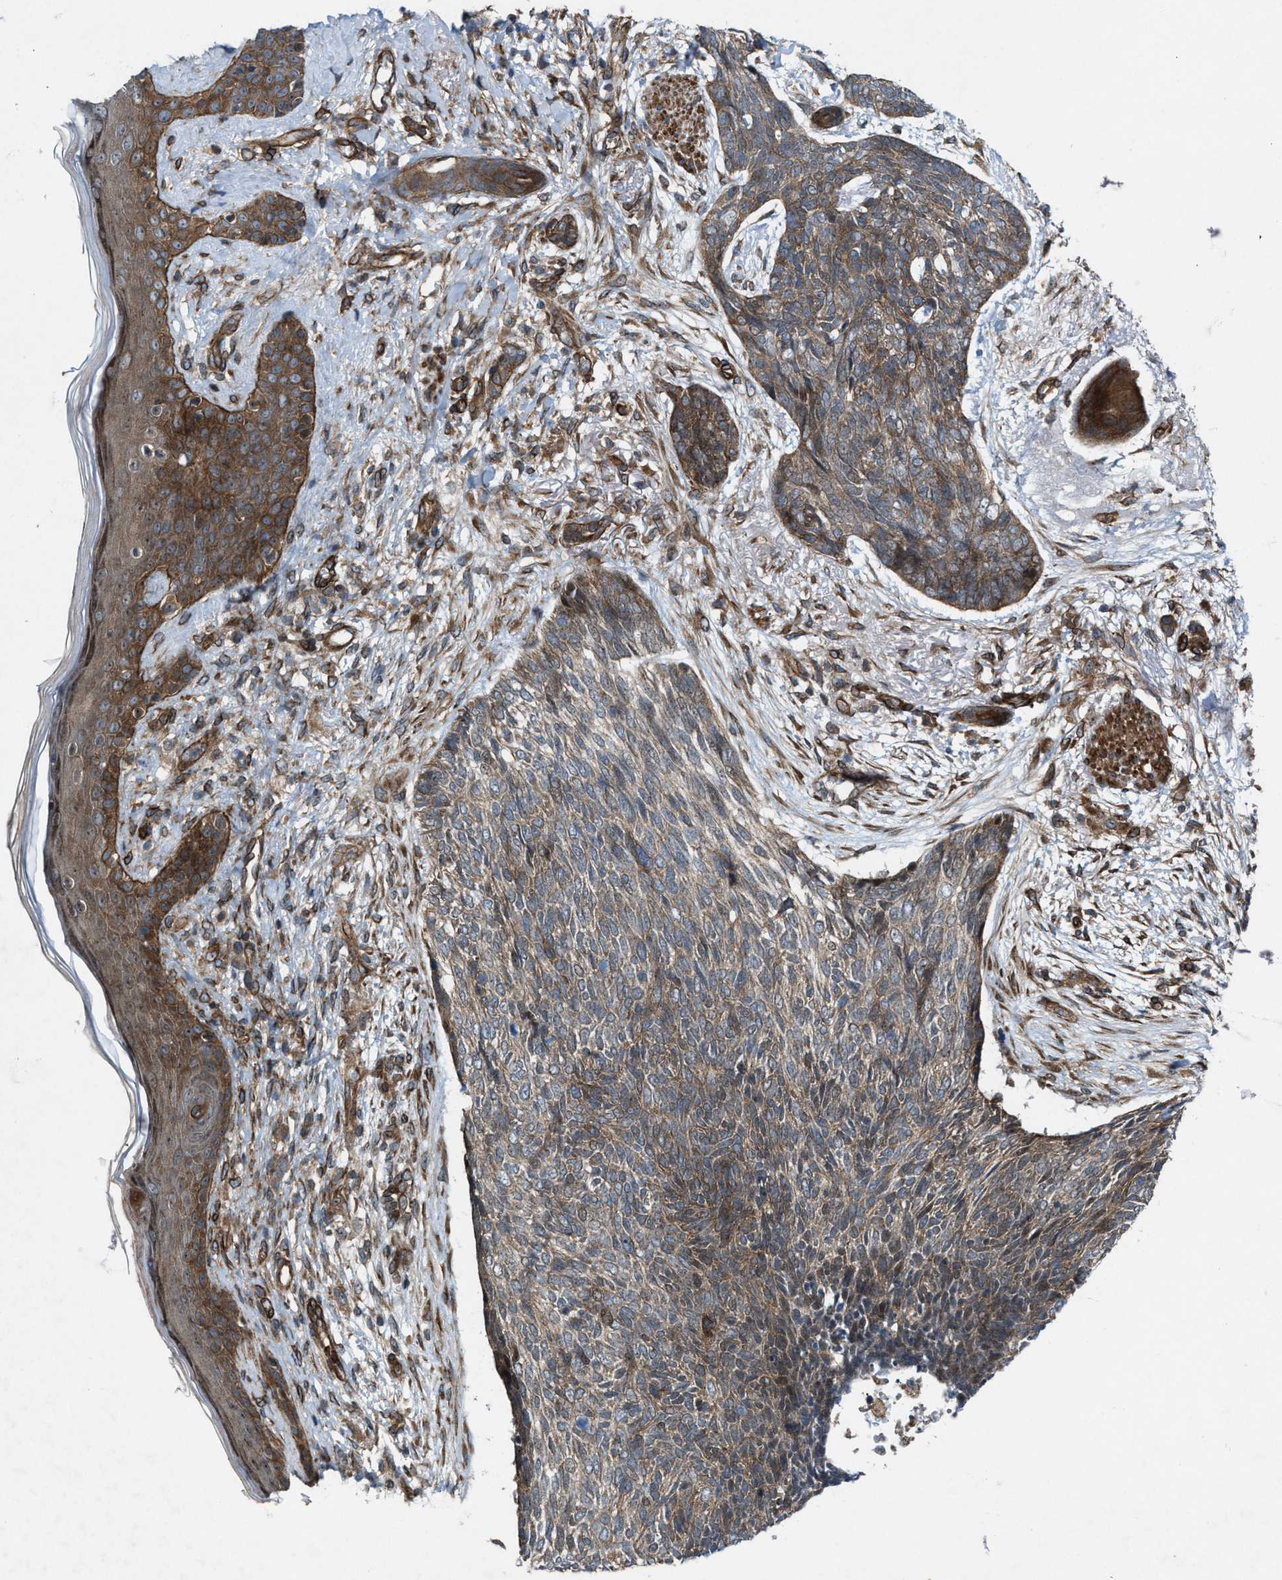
{"staining": {"intensity": "moderate", "quantity": ">75%", "location": "cytoplasmic/membranous"}, "tissue": "skin cancer", "cell_type": "Tumor cells", "image_type": "cancer", "snomed": [{"axis": "morphology", "description": "Basal cell carcinoma"}, {"axis": "topography", "description": "Skin"}], "caption": "Human skin cancer stained for a protein (brown) reveals moderate cytoplasmic/membranous positive staining in about >75% of tumor cells.", "gene": "URGCP", "patient": {"sex": "female", "age": 84}}